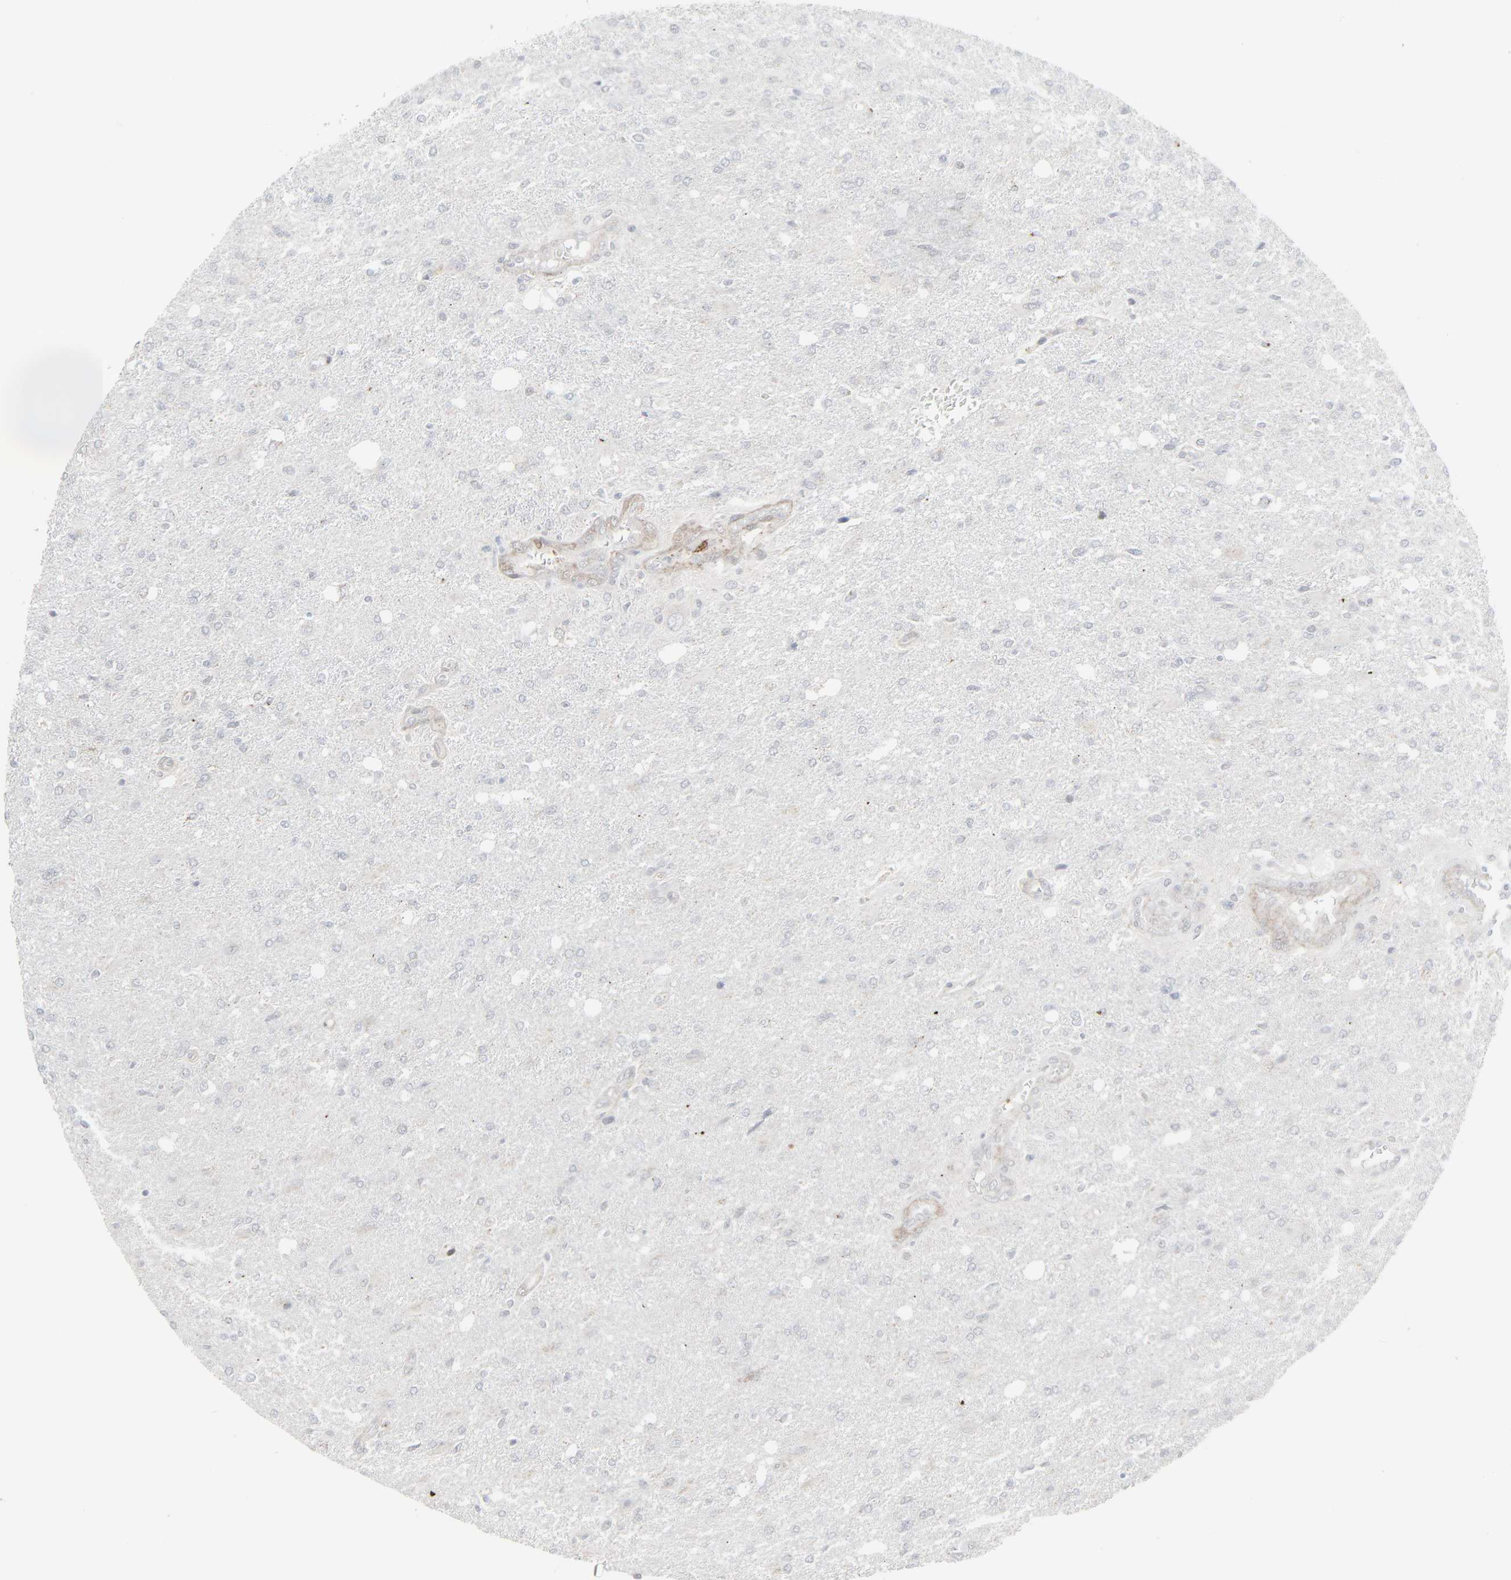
{"staining": {"intensity": "negative", "quantity": "none", "location": "none"}, "tissue": "glioma", "cell_type": "Tumor cells", "image_type": "cancer", "snomed": [{"axis": "morphology", "description": "Glioma, malignant, High grade"}, {"axis": "topography", "description": "Cerebral cortex"}], "caption": "This is an immunohistochemistry (IHC) histopathology image of glioma. There is no expression in tumor cells.", "gene": "NEUROD1", "patient": {"sex": "male", "age": 76}}